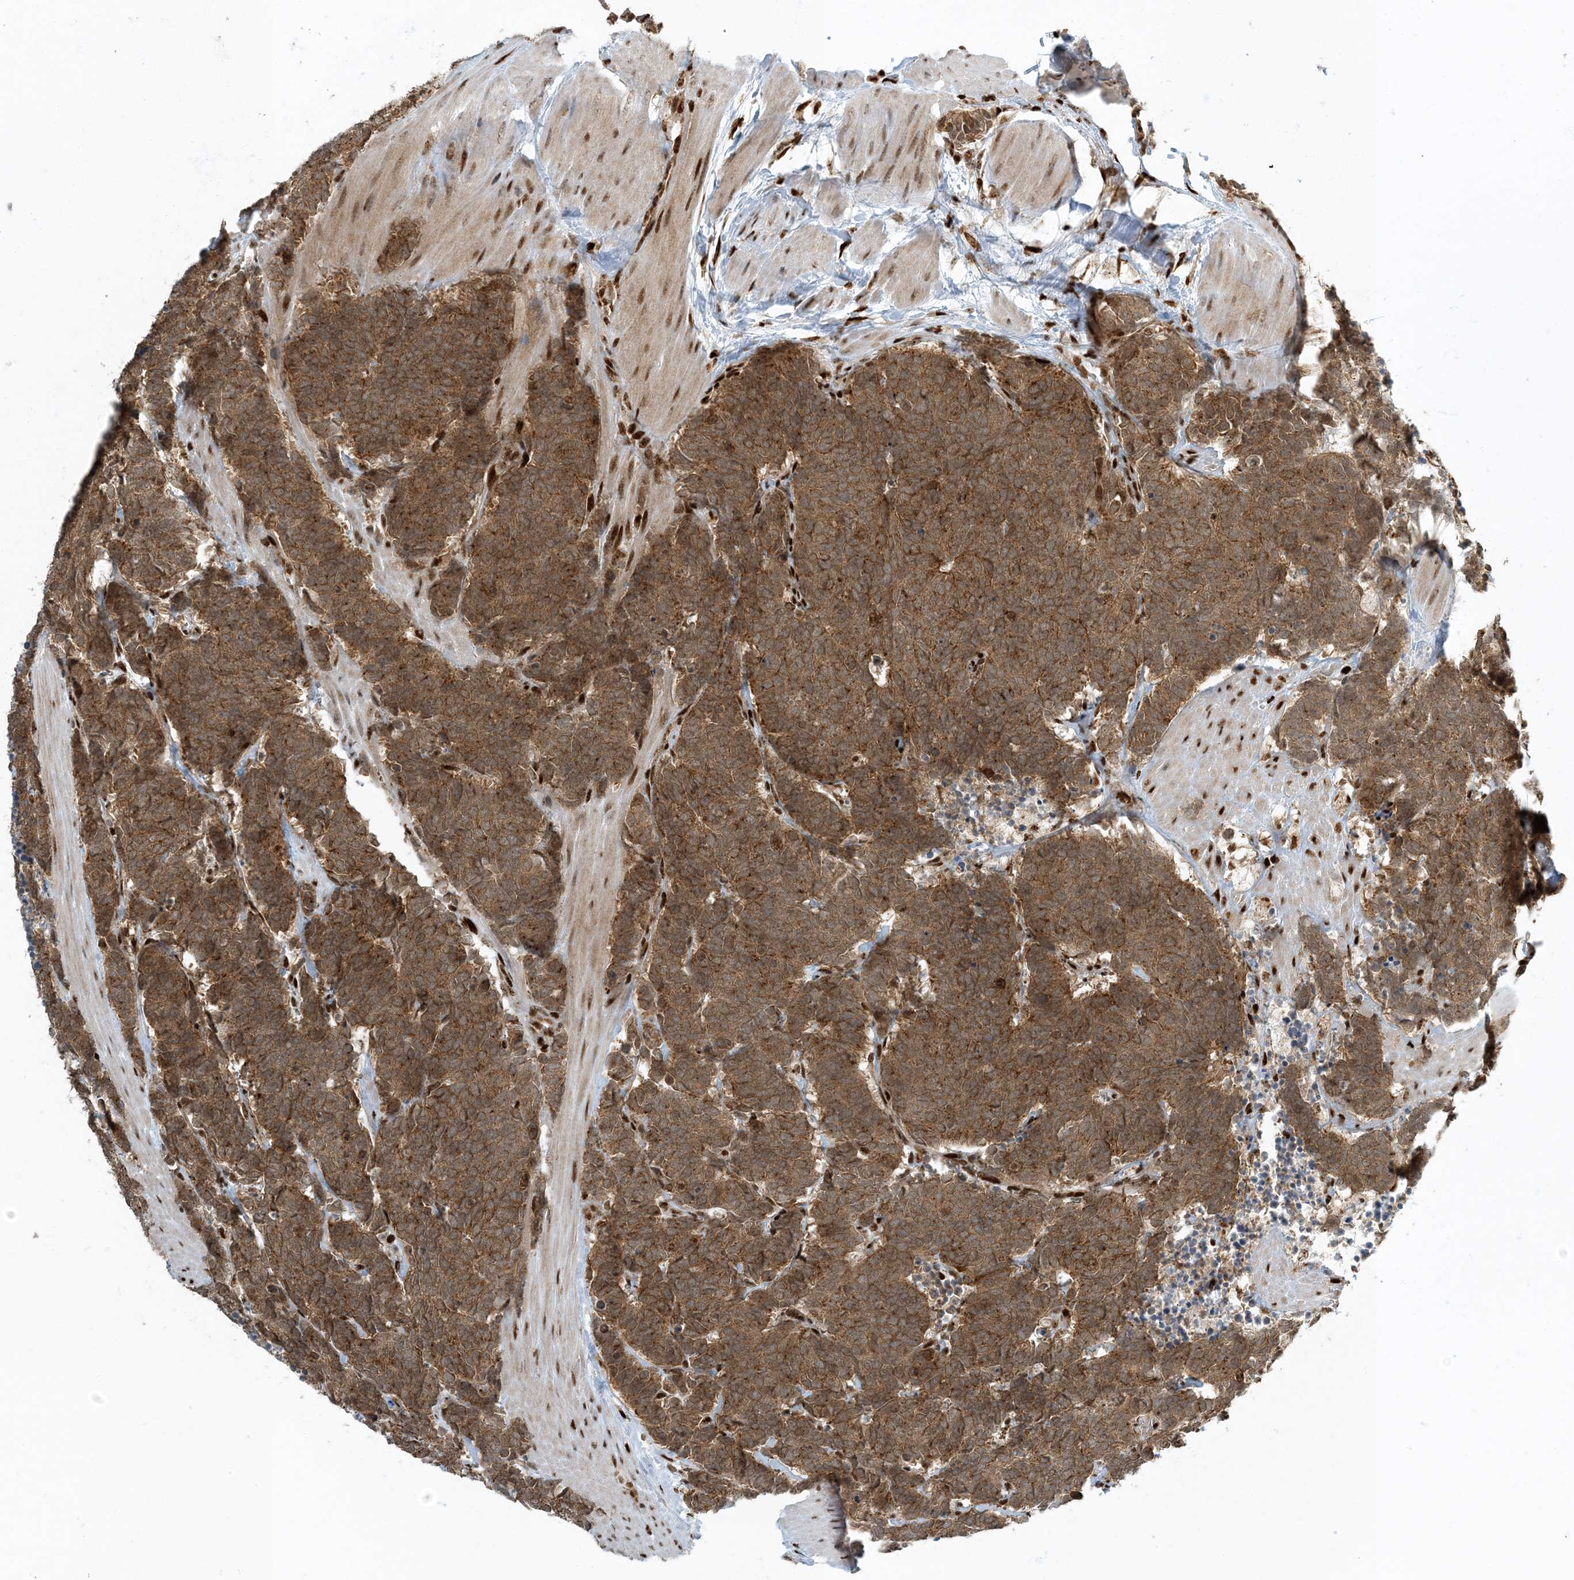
{"staining": {"intensity": "moderate", "quantity": ">75%", "location": "cytoplasmic/membranous"}, "tissue": "carcinoid", "cell_type": "Tumor cells", "image_type": "cancer", "snomed": [{"axis": "morphology", "description": "Carcinoma, NOS"}, {"axis": "morphology", "description": "Carcinoid, malignant, NOS"}, {"axis": "topography", "description": "Urinary bladder"}], "caption": "Protein staining shows moderate cytoplasmic/membranous staining in about >75% of tumor cells in malignant carcinoid.", "gene": "MBD1", "patient": {"sex": "male", "age": 57}}